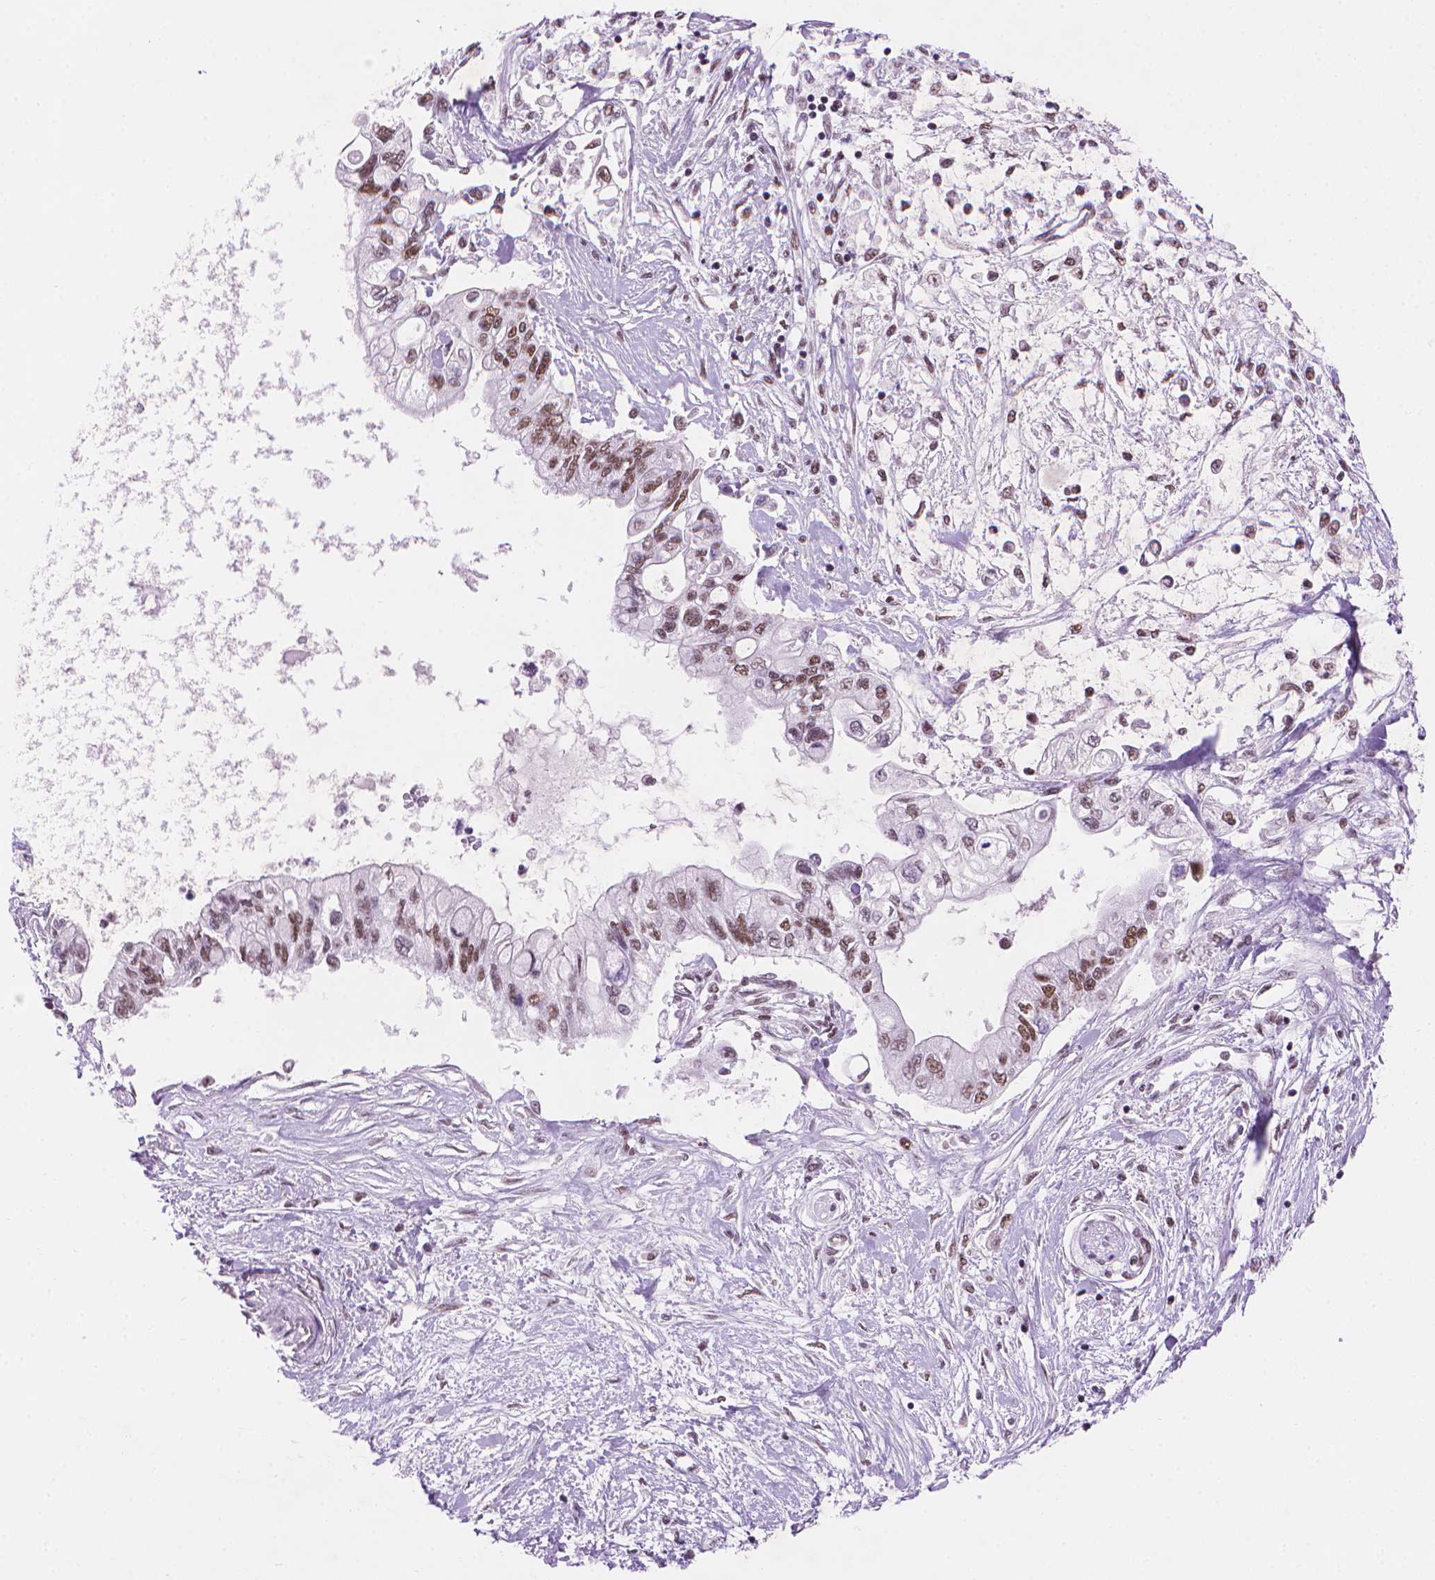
{"staining": {"intensity": "moderate", "quantity": "25%-75%", "location": "nuclear"}, "tissue": "pancreatic cancer", "cell_type": "Tumor cells", "image_type": "cancer", "snomed": [{"axis": "morphology", "description": "Adenocarcinoma, NOS"}, {"axis": "topography", "description": "Pancreas"}], "caption": "Human adenocarcinoma (pancreatic) stained with a brown dye shows moderate nuclear positive staining in approximately 25%-75% of tumor cells.", "gene": "RPA4", "patient": {"sex": "female", "age": 77}}